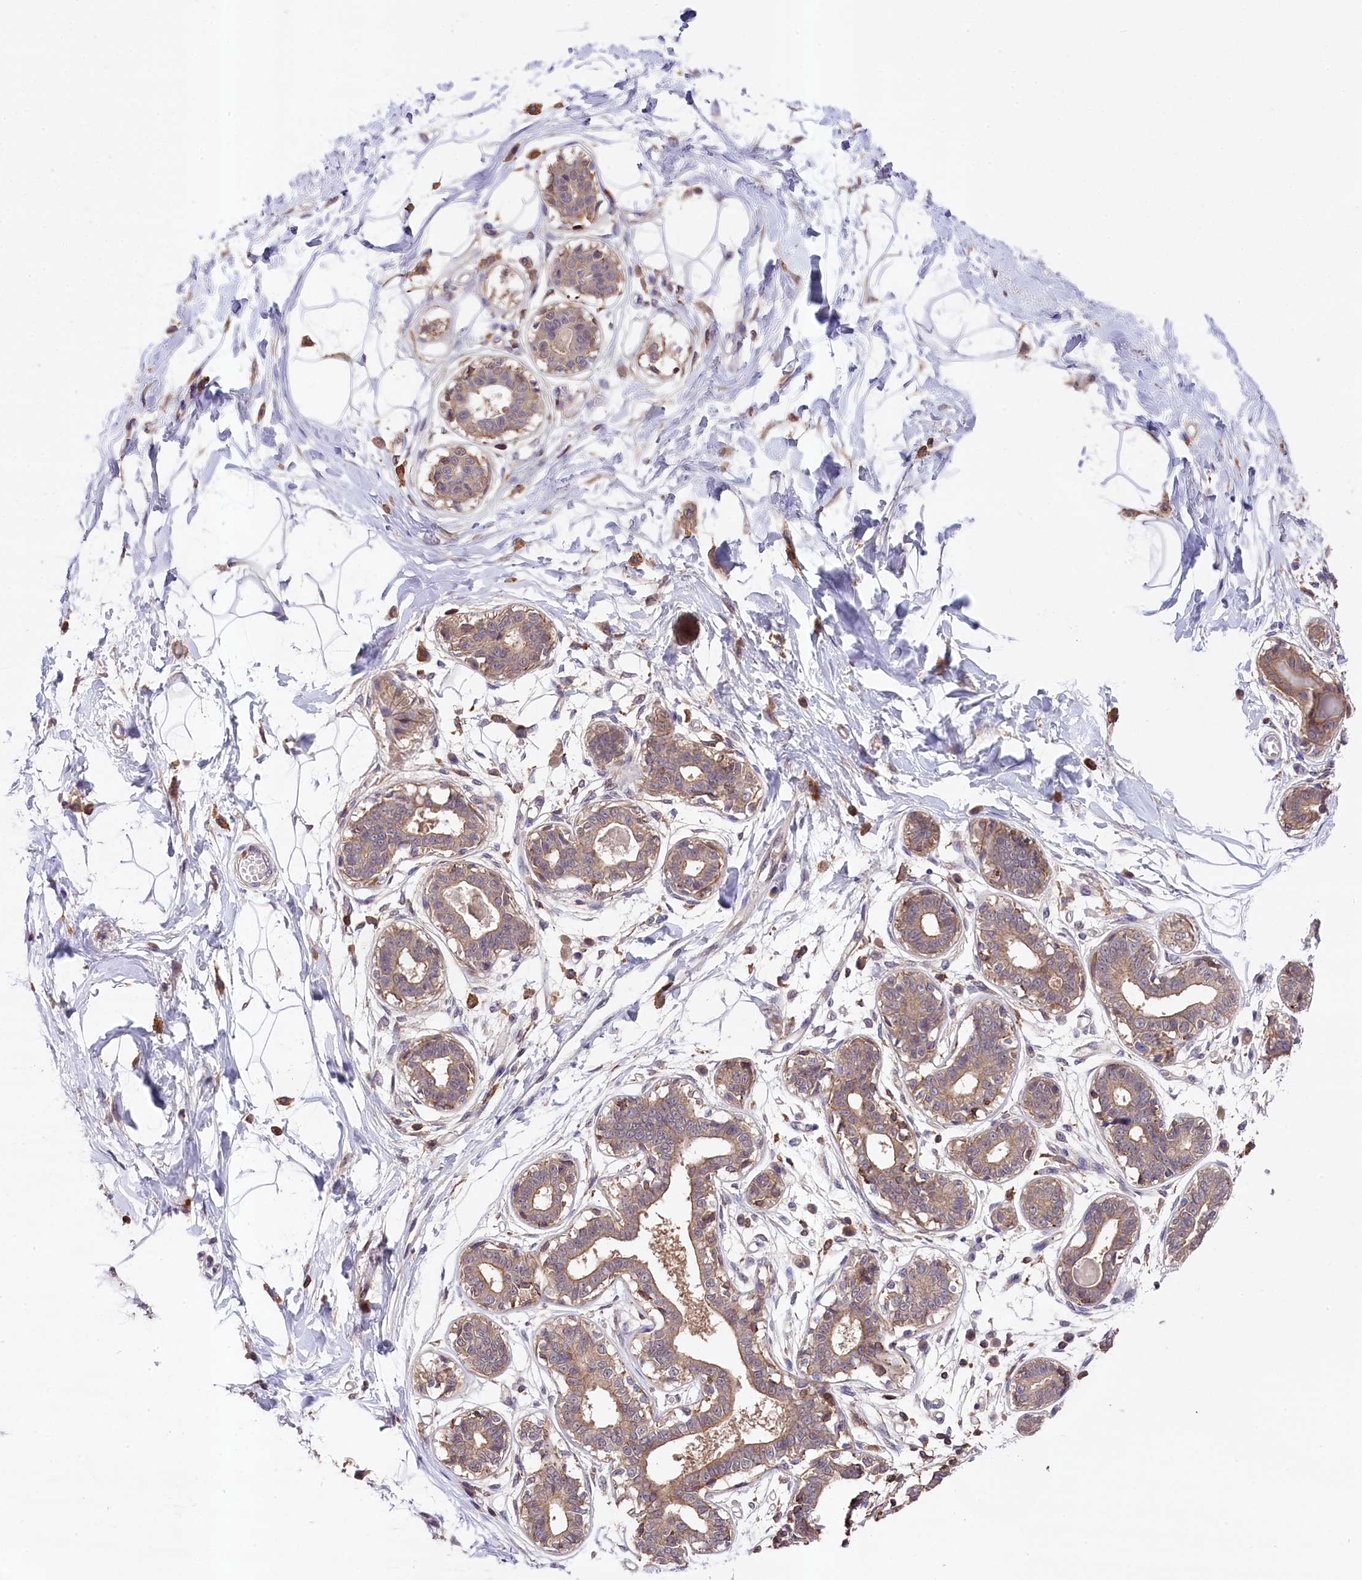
{"staining": {"intensity": "negative", "quantity": "none", "location": "none"}, "tissue": "breast", "cell_type": "Adipocytes", "image_type": "normal", "snomed": [{"axis": "morphology", "description": "Normal tissue, NOS"}, {"axis": "topography", "description": "Breast"}], "caption": "Image shows no significant protein positivity in adipocytes of benign breast.", "gene": "SKIDA1", "patient": {"sex": "female", "age": 45}}